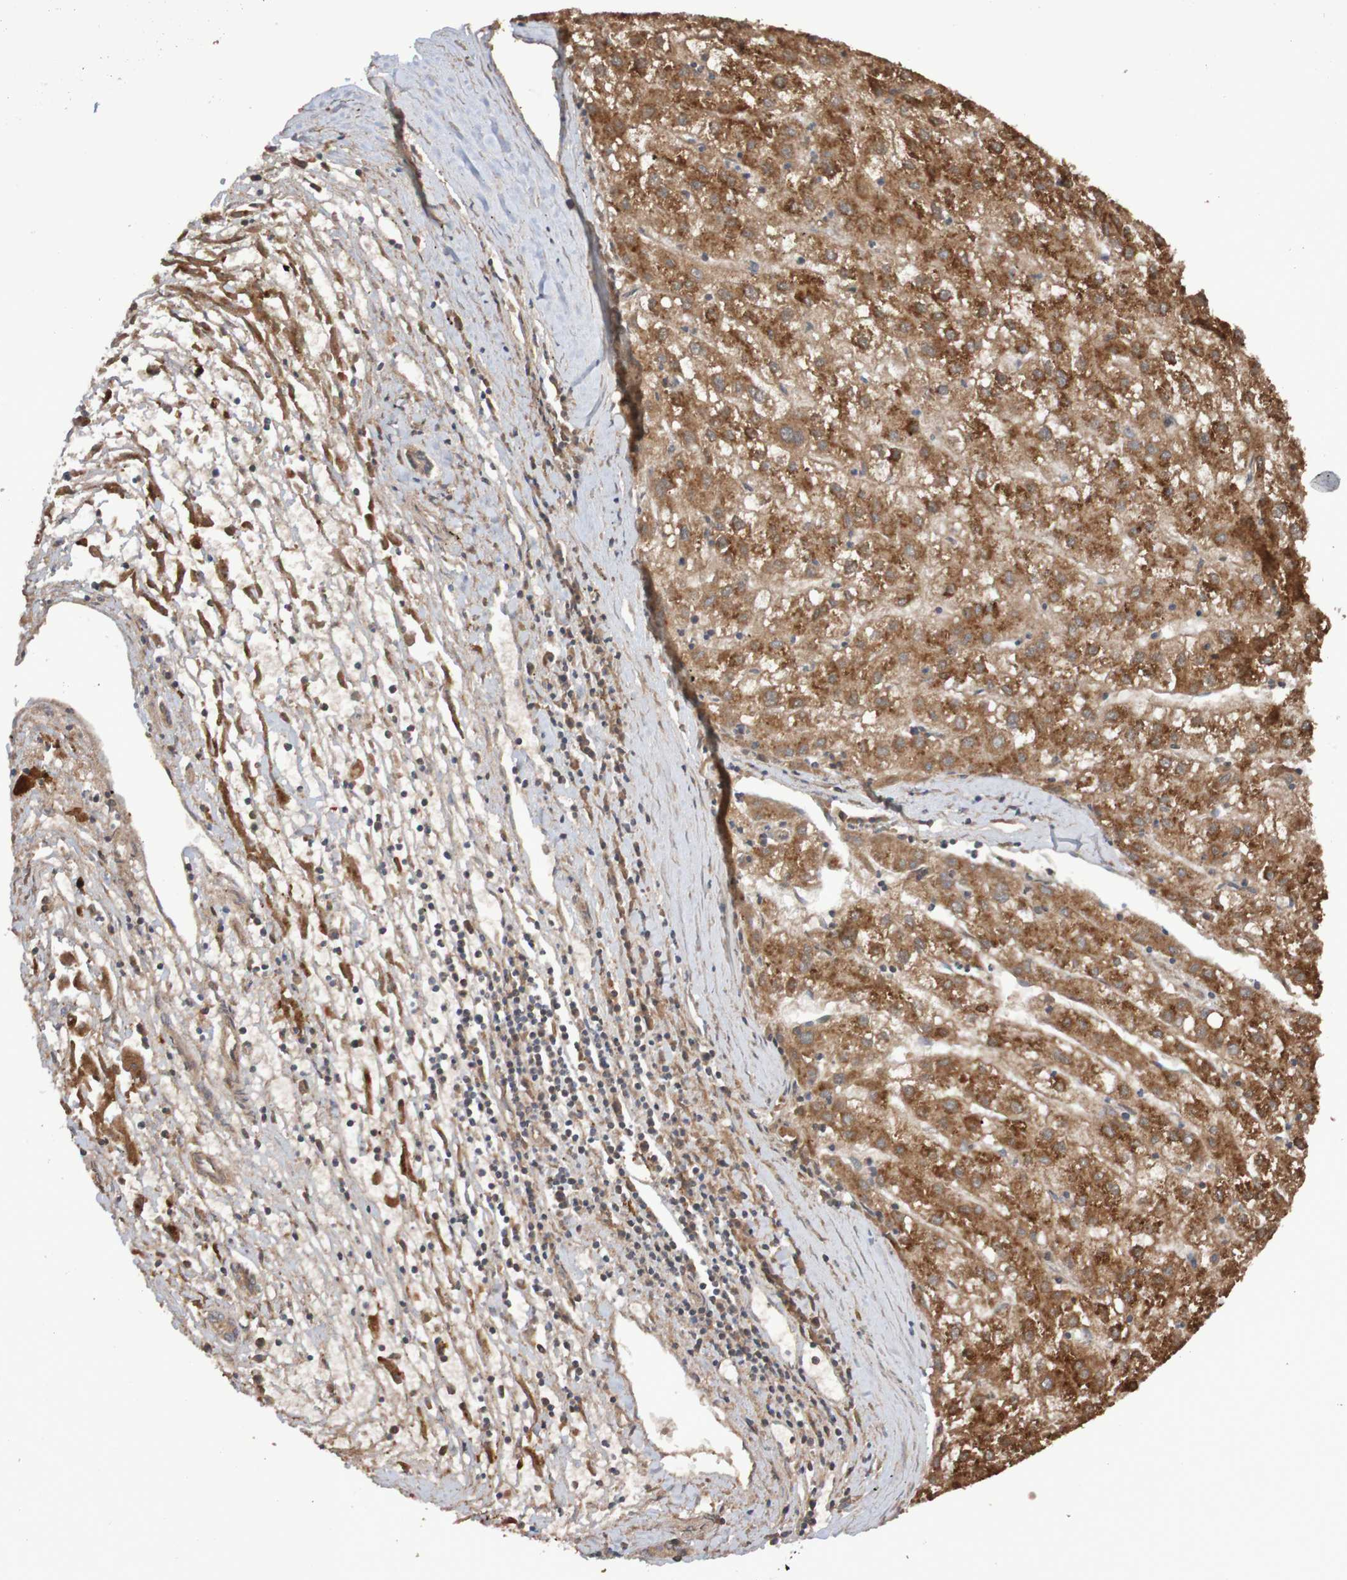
{"staining": {"intensity": "moderate", "quantity": ">75%", "location": "cytoplasmic/membranous,nuclear"}, "tissue": "liver cancer", "cell_type": "Tumor cells", "image_type": "cancer", "snomed": [{"axis": "morphology", "description": "Carcinoma, Hepatocellular, NOS"}, {"axis": "topography", "description": "Liver"}], "caption": "Immunohistochemistry (DAB) staining of liver cancer (hepatocellular carcinoma) reveals moderate cytoplasmic/membranous and nuclear protein expression in about >75% of tumor cells.", "gene": "PHYH", "patient": {"sex": "male", "age": 72}}